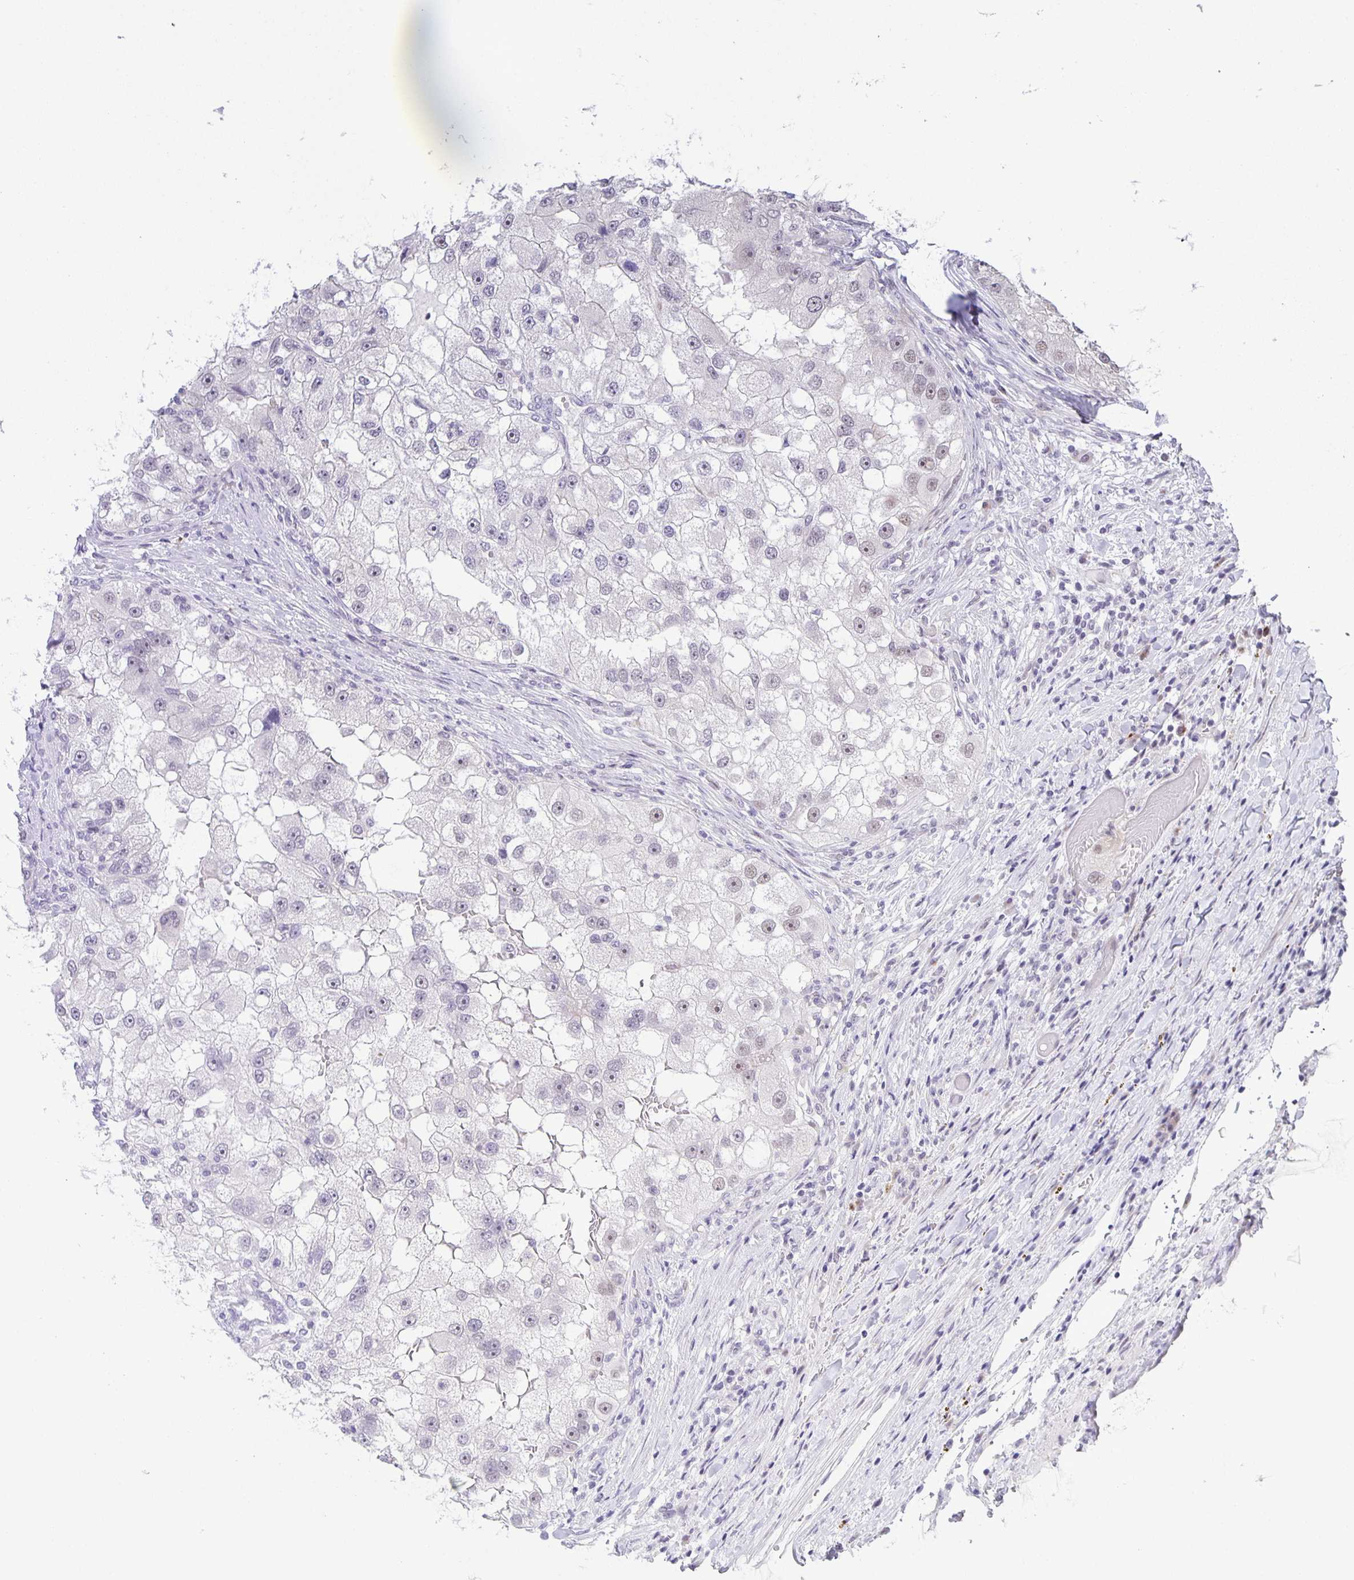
{"staining": {"intensity": "weak", "quantity": "<25%", "location": "nuclear"}, "tissue": "renal cancer", "cell_type": "Tumor cells", "image_type": "cancer", "snomed": [{"axis": "morphology", "description": "Adenocarcinoma, NOS"}, {"axis": "topography", "description": "Kidney"}], "caption": "This micrograph is of renal adenocarcinoma stained with immunohistochemistry to label a protein in brown with the nuclei are counter-stained blue. There is no staining in tumor cells.", "gene": "PHRF1", "patient": {"sex": "male", "age": 63}}